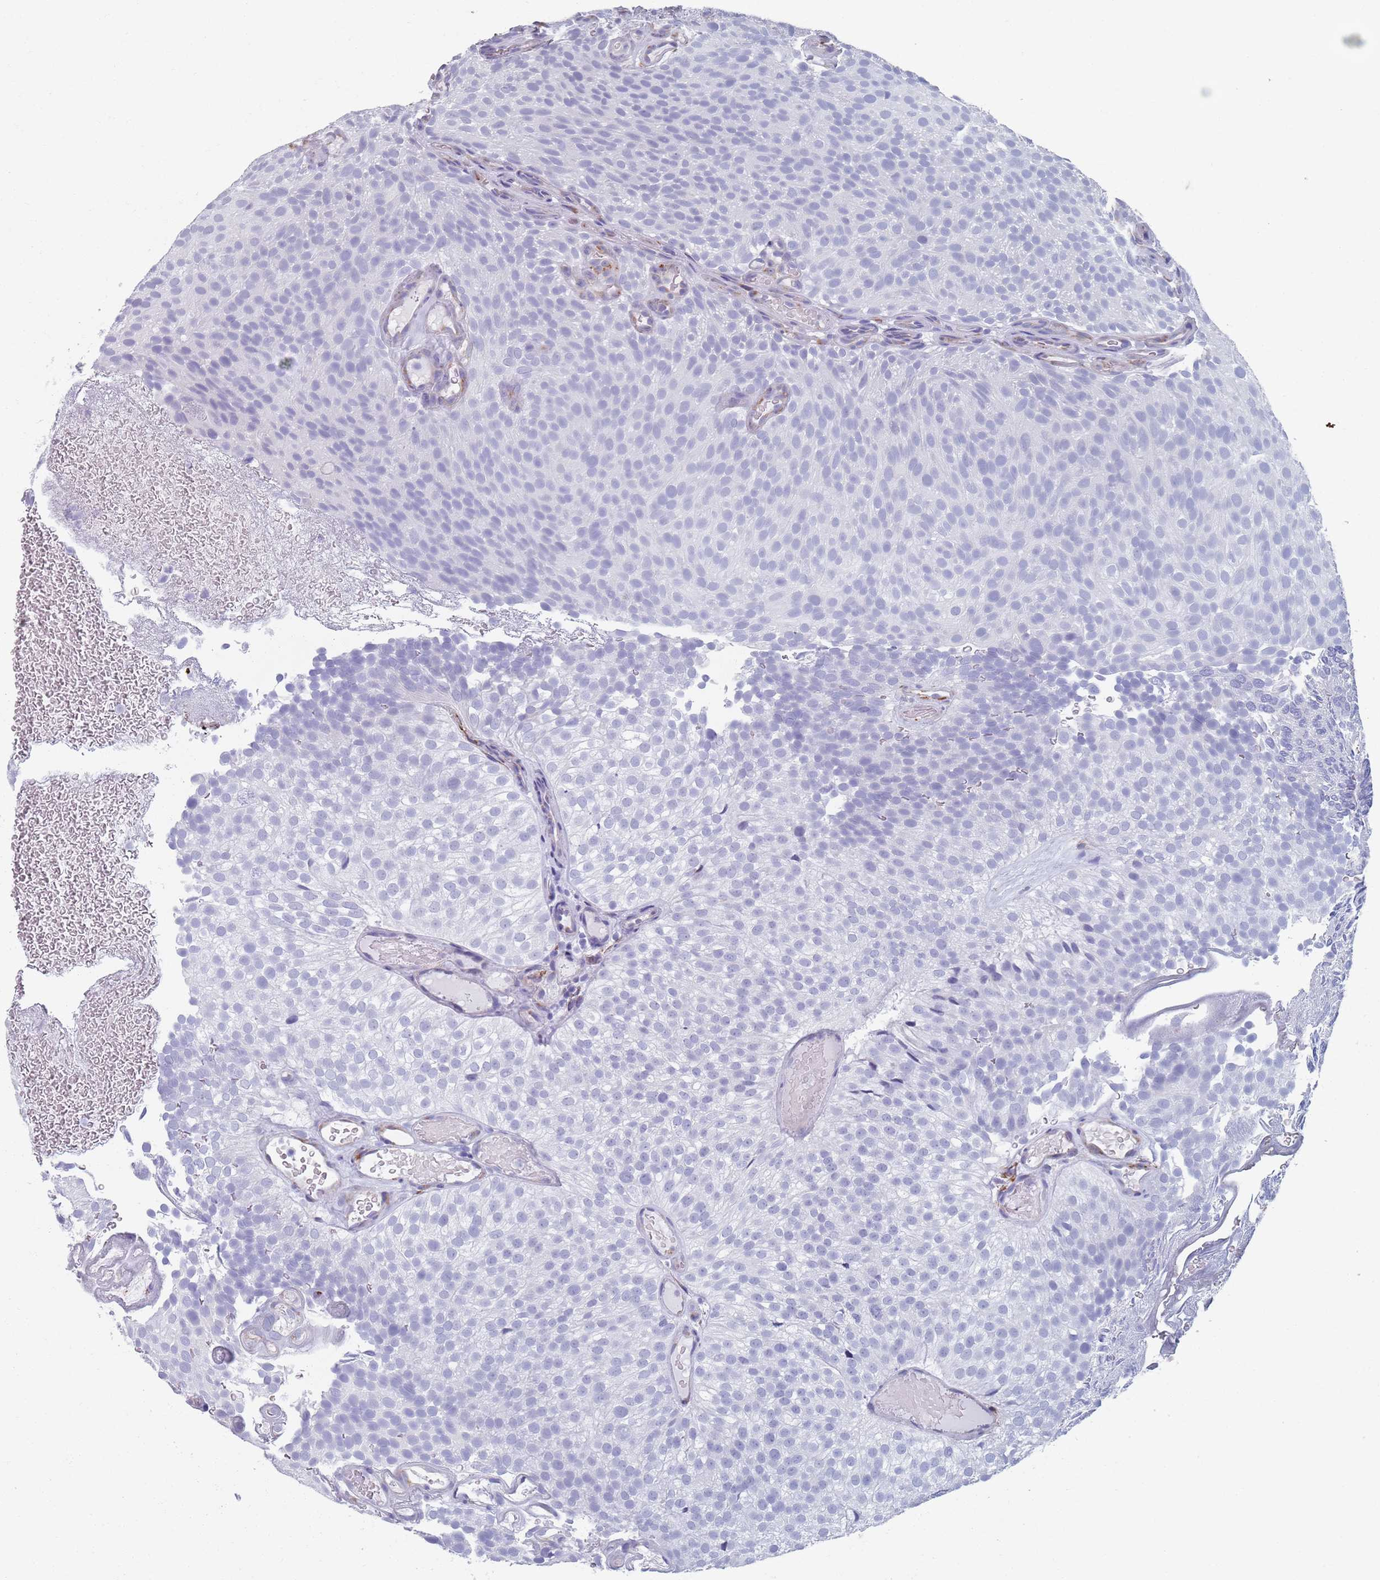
{"staining": {"intensity": "negative", "quantity": "none", "location": "none"}, "tissue": "urothelial cancer", "cell_type": "Tumor cells", "image_type": "cancer", "snomed": [{"axis": "morphology", "description": "Urothelial carcinoma, Low grade"}, {"axis": "topography", "description": "Urinary bladder"}], "caption": "Tumor cells show no significant protein positivity in urothelial cancer.", "gene": "PLOD1", "patient": {"sex": "male", "age": 78}}